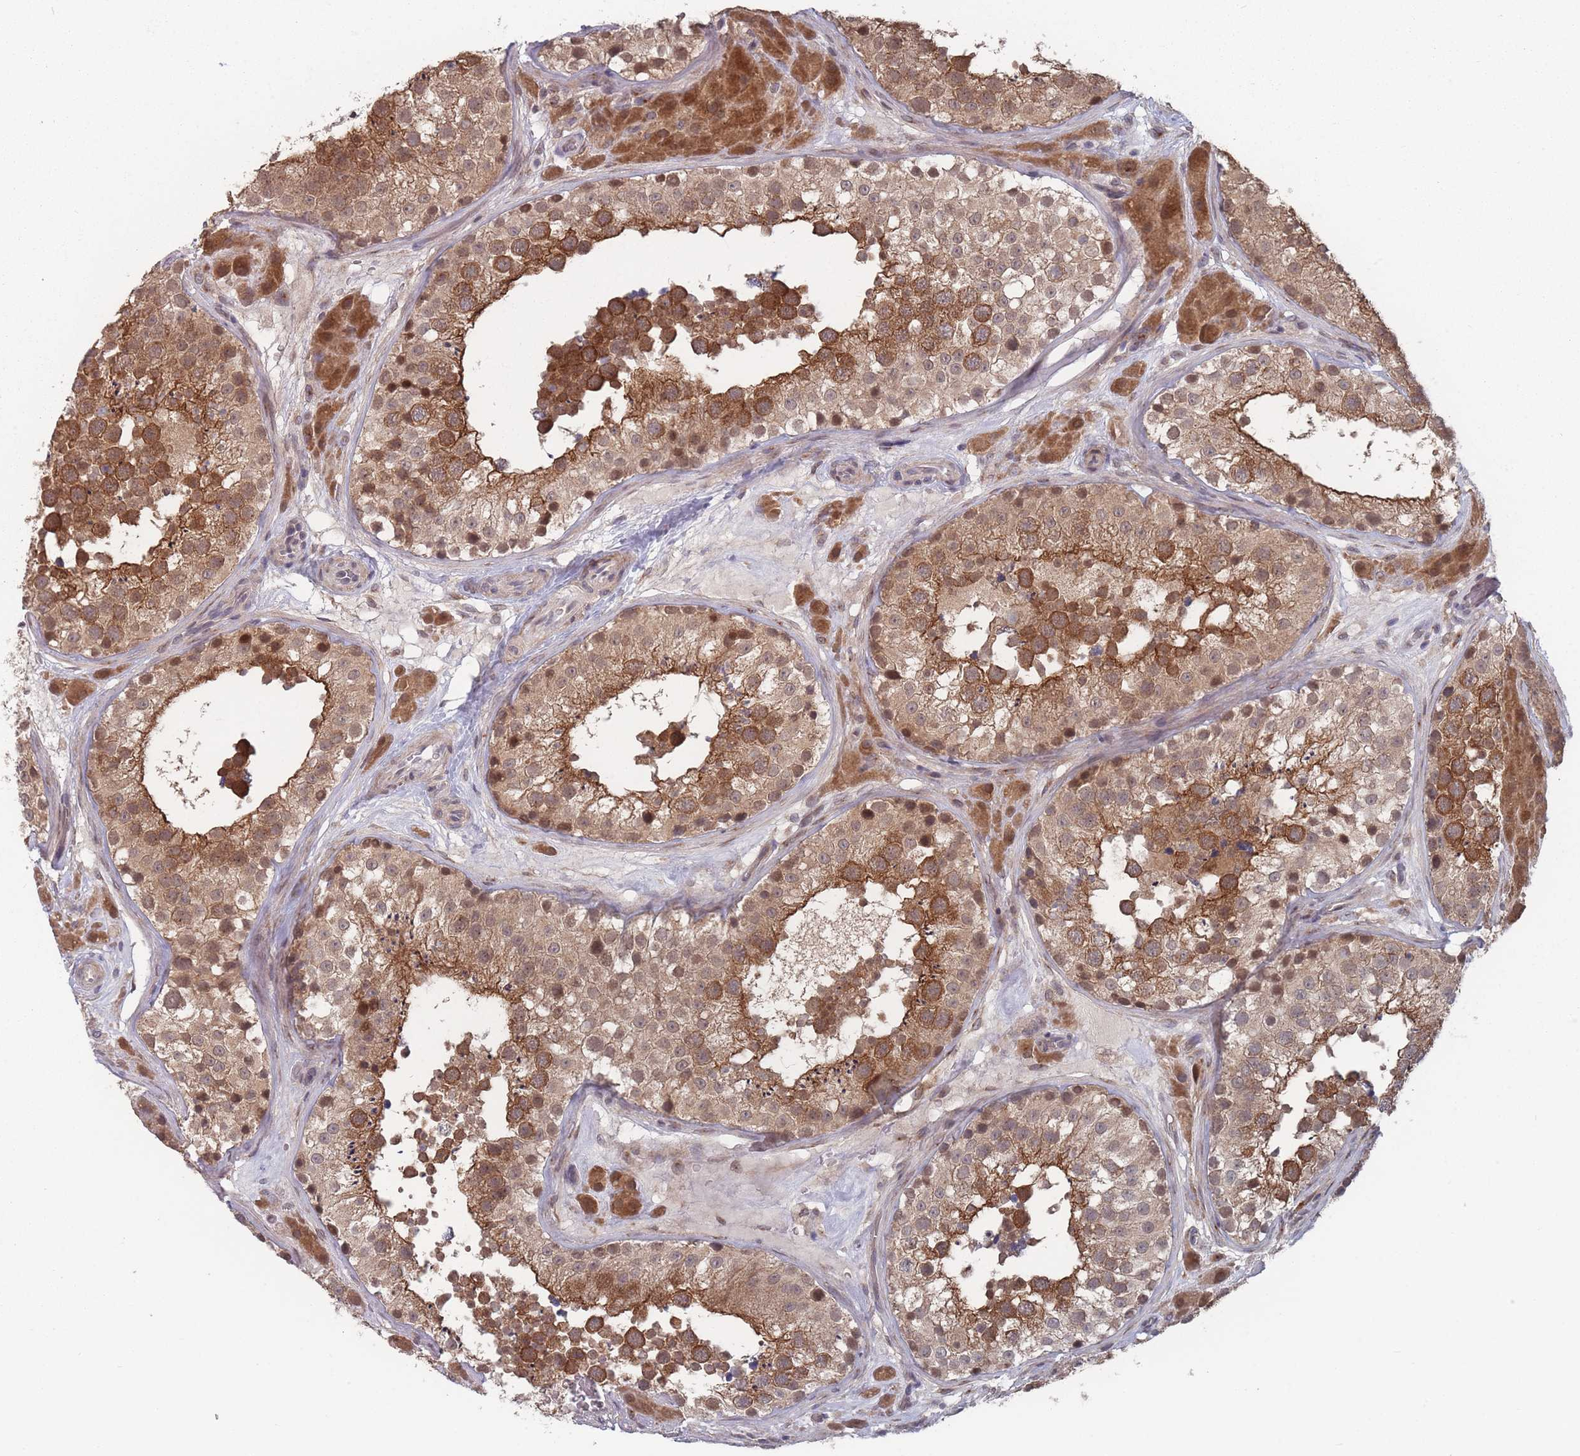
{"staining": {"intensity": "strong", "quantity": ">75%", "location": "cytoplasmic/membranous"}, "tissue": "testis", "cell_type": "Cells in seminiferous ducts", "image_type": "normal", "snomed": [{"axis": "morphology", "description": "Normal tissue, NOS"}, {"axis": "topography", "description": "Testis"}], "caption": "Protein staining reveals strong cytoplasmic/membranous staining in approximately >75% of cells in seminiferous ducts in benign testis.", "gene": "CNTRL", "patient": {"sex": "male", "age": 26}}